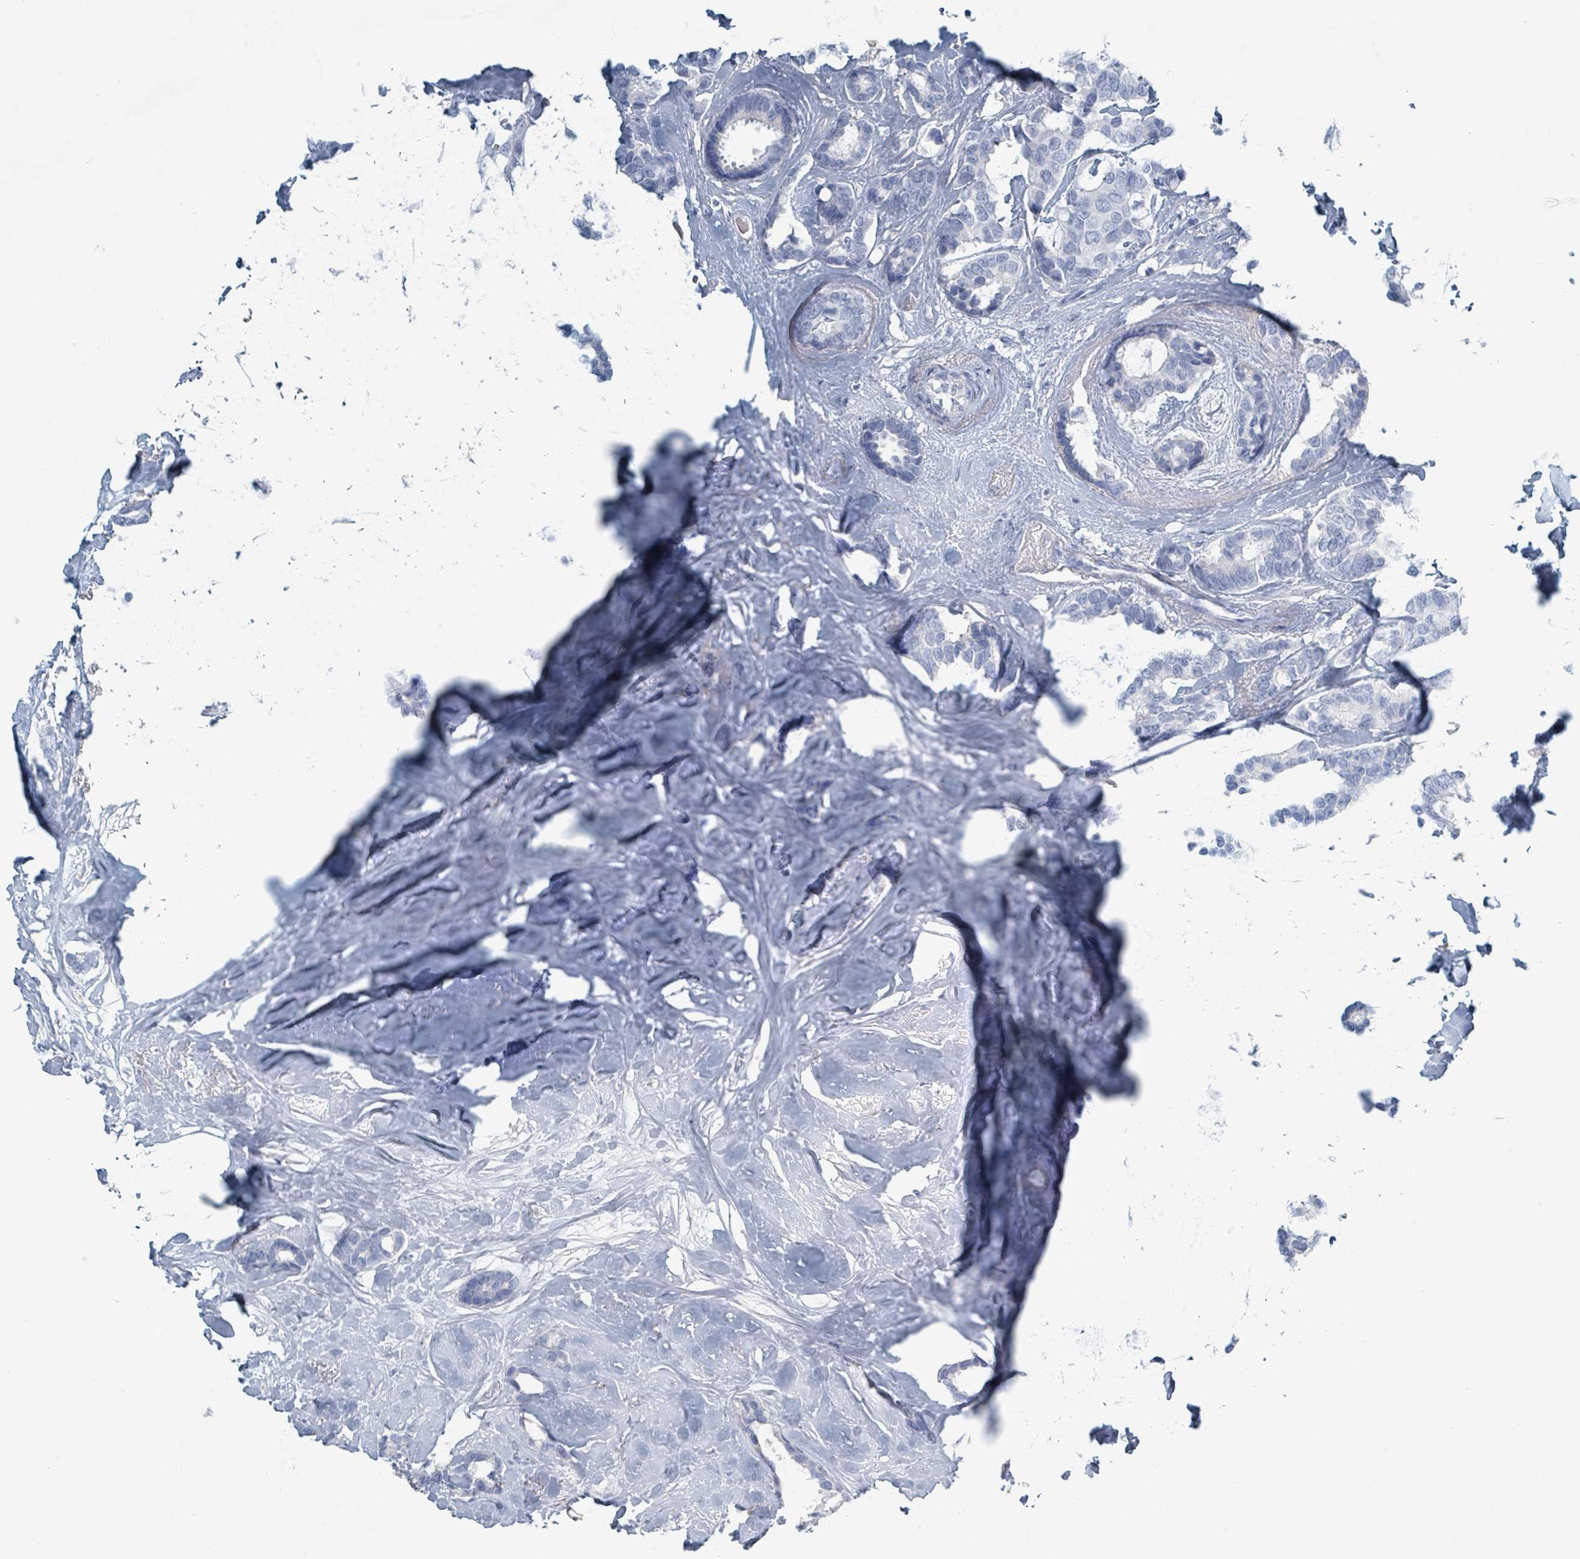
{"staining": {"intensity": "negative", "quantity": "none", "location": "none"}, "tissue": "breast cancer", "cell_type": "Tumor cells", "image_type": "cancer", "snomed": [{"axis": "morphology", "description": "Duct carcinoma"}, {"axis": "topography", "description": "Breast"}], "caption": "IHC of human breast cancer (intraductal carcinoma) demonstrates no staining in tumor cells. (DAB (3,3'-diaminobenzidine) immunohistochemistry, high magnification).", "gene": "HEATR5A", "patient": {"sex": "female", "age": 87}}